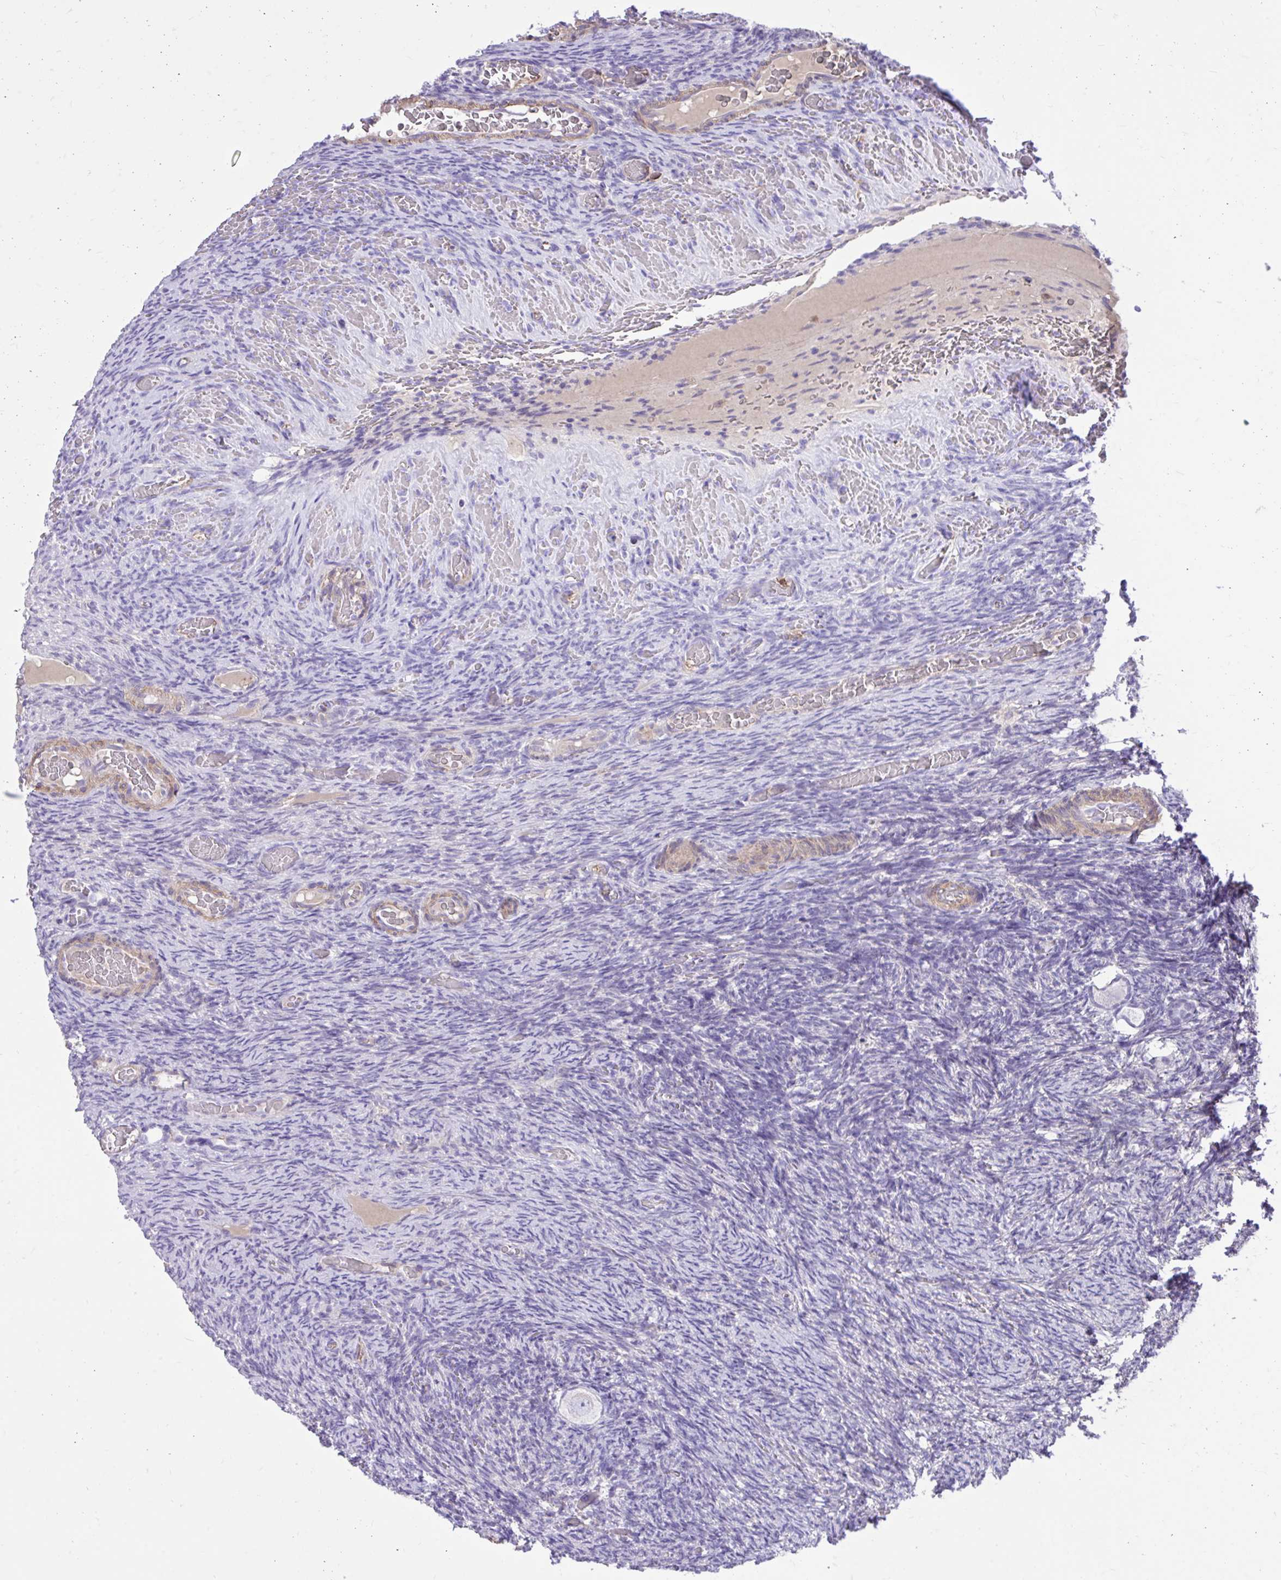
{"staining": {"intensity": "negative", "quantity": "none", "location": "none"}, "tissue": "ovary", "cell_type": "Follicle cells", "image_type": "normal", "snomed": [{"axis": "morphology", "description": "Normal tissue, NOS"}, {"axis": "topography", "description": "Ovary"}], "caption": "Unremarkable ovary was stained to show a protein in brown. There is no significant expression in follicle cells.", "gene": "TLR7", "patient": {"sex": "female", "age": 34}}